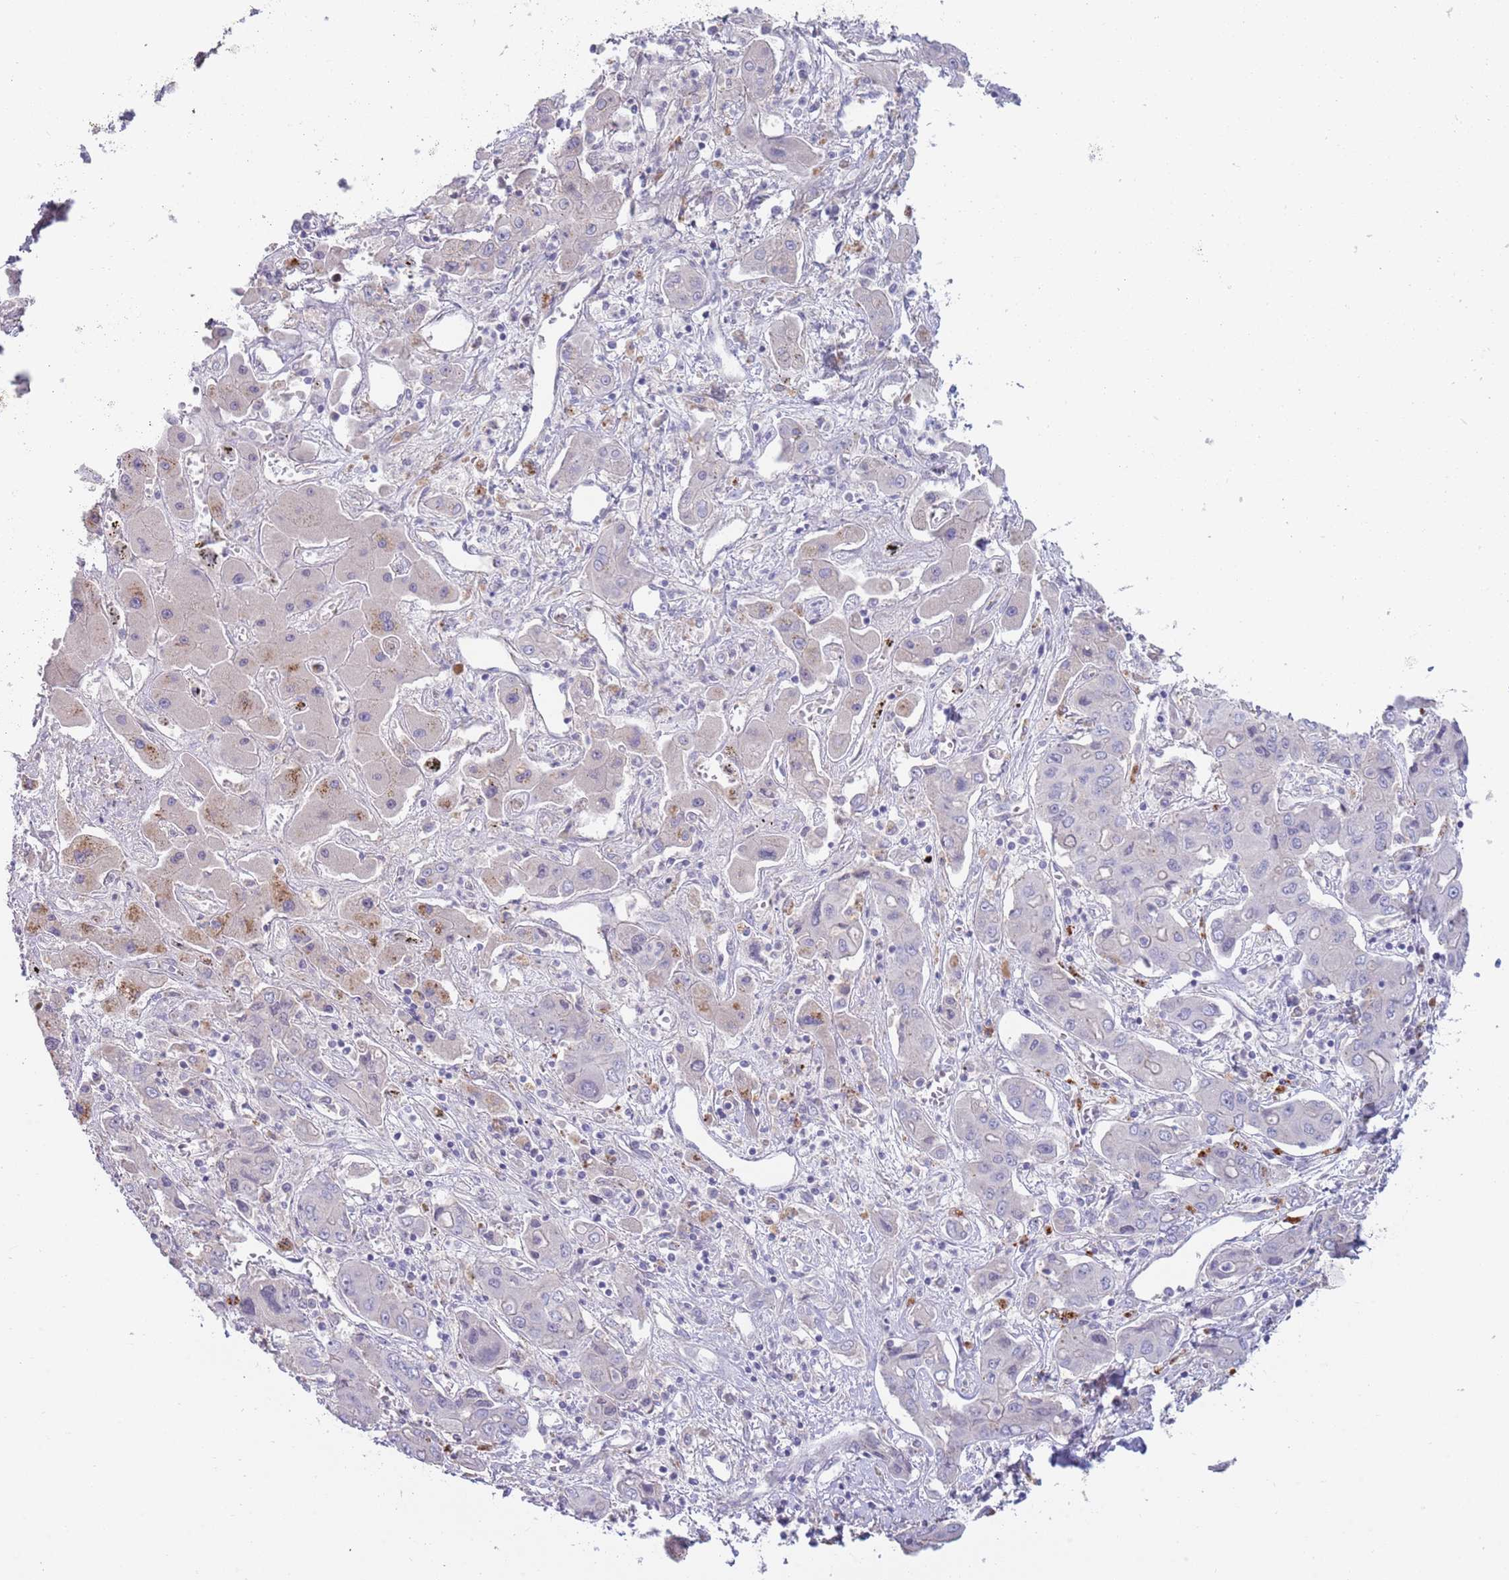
{"staining": {"intensity": "negative", "quantity": "none", "location": "none"}, "tissue": "liver cancer", "cell_type": "Tumor cells", "image_type": "cancer", "snomed": [{"axis": "morphology", "description": "Cholangiocarcinoma"}, {"axis": "topography", "description": "Liver"}], "caption": "Immunohistochemical staining of human liver cancer reveals no significant staining in tumor cells.", "gene": "PIMREG", "patient": {"sex": "male", "age": 67}}